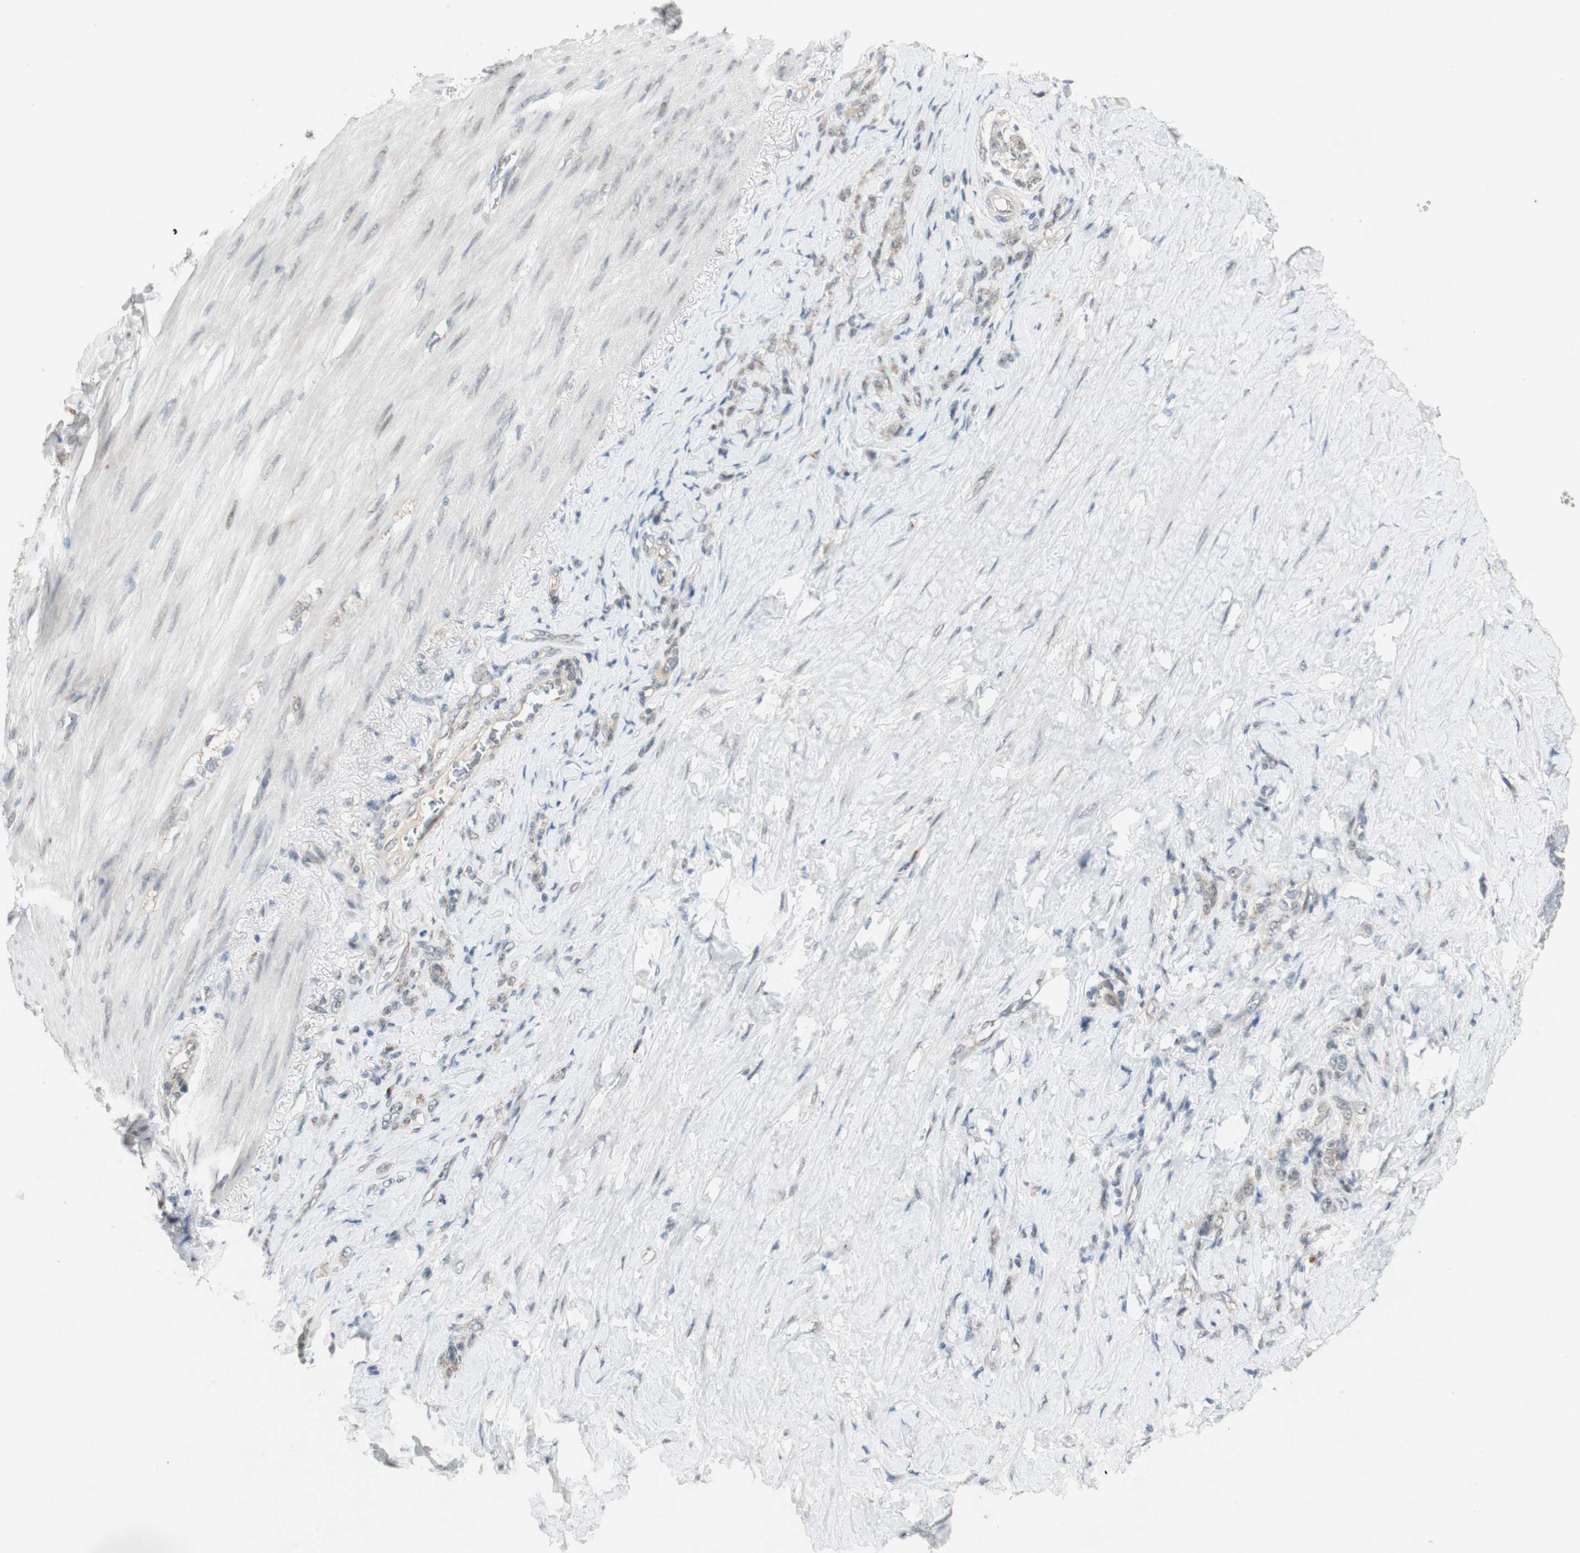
{"staining": {"intensity": "weak", "quantity": "25%-75%", "location": "cytoplasmic/membranous"}, "tissue": "stomach cancer", "cell_type": "Tumor cells", "image_type": "cancer", "snomed": [{"axis": "morphology", "description": "Adenocarcinoma, NOS"}, {"axis": "topography", "description": "Stomach"}], "caption": "Immunohistochemistry staining of stomach cancer (adenocarcinoma), which reveals low levels of weak cytoplasmic/membranous staining in approximately 25%-75% of tumor cells indicating weak cytoplasmic/membranous protein expression. The staining was performed using DAB (brown) for protein detection and nuclei were counterstained in hematoxylin (blue).", "gene": "CYLD", "patient": {"sex": "male", "age": 82}}